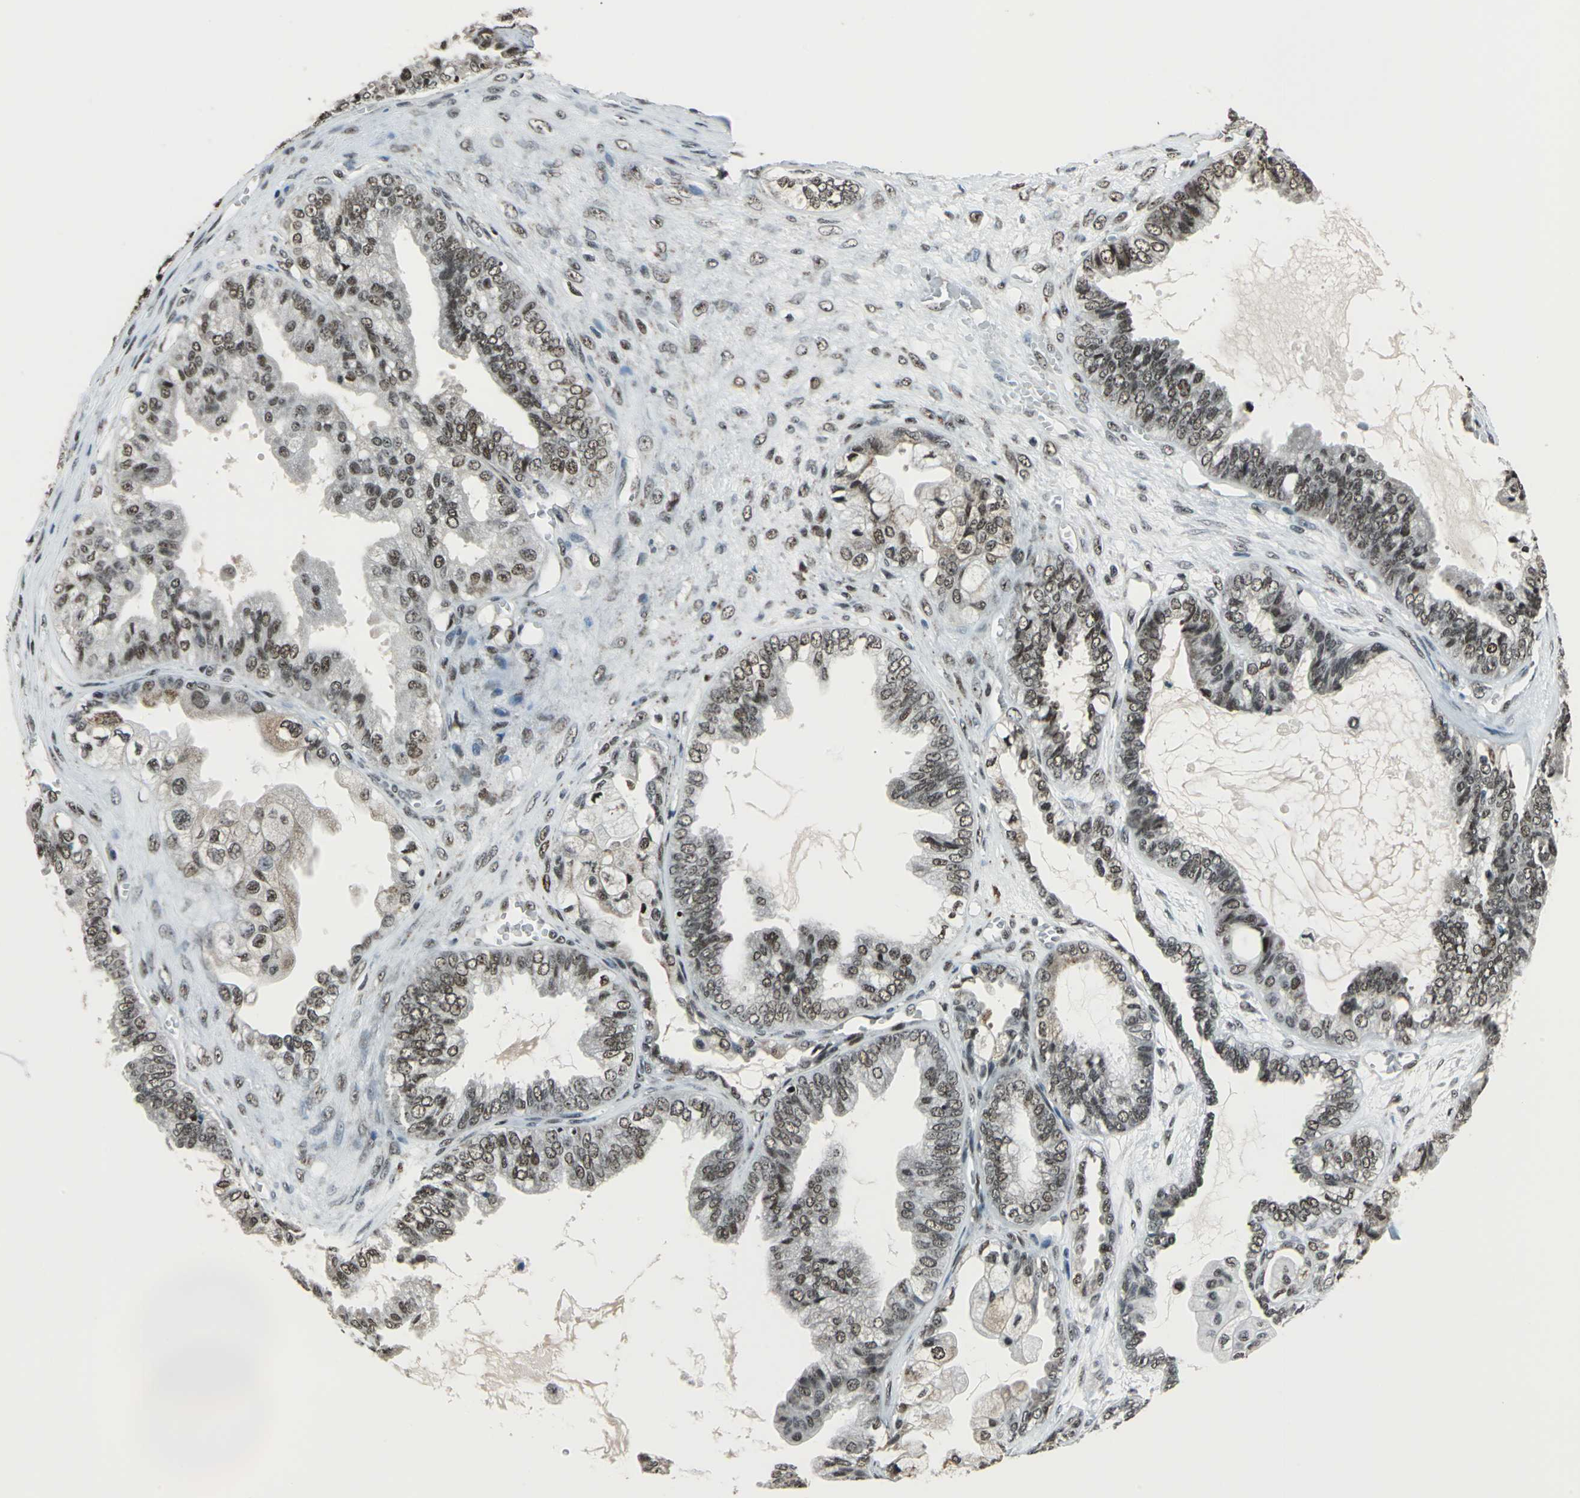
{"staining": {"intensity": "moderate", "quantity": "25%-75%", "location": "nuclear"}, "tissue": "ovarian cancer", "cell_type": "Tumor cells", "image_type": "cancer", "snomed": [{"axis": "morphology", "description": "Carcinoma, NOS"}, {"axis": "morphology", "description": "Carcinoma, endometroid"}, {"axis": "topography", "description": "Ovary"}], "caption": "Immunohistochemistry of human ovarian cancer (endometroid carcinoma) reveals medium levels of moderate nuclear expression in approximately 25%-75% of tumor cells.", "gene": "BCLAF1", "patient": {"sex": "female", "age": 50}}